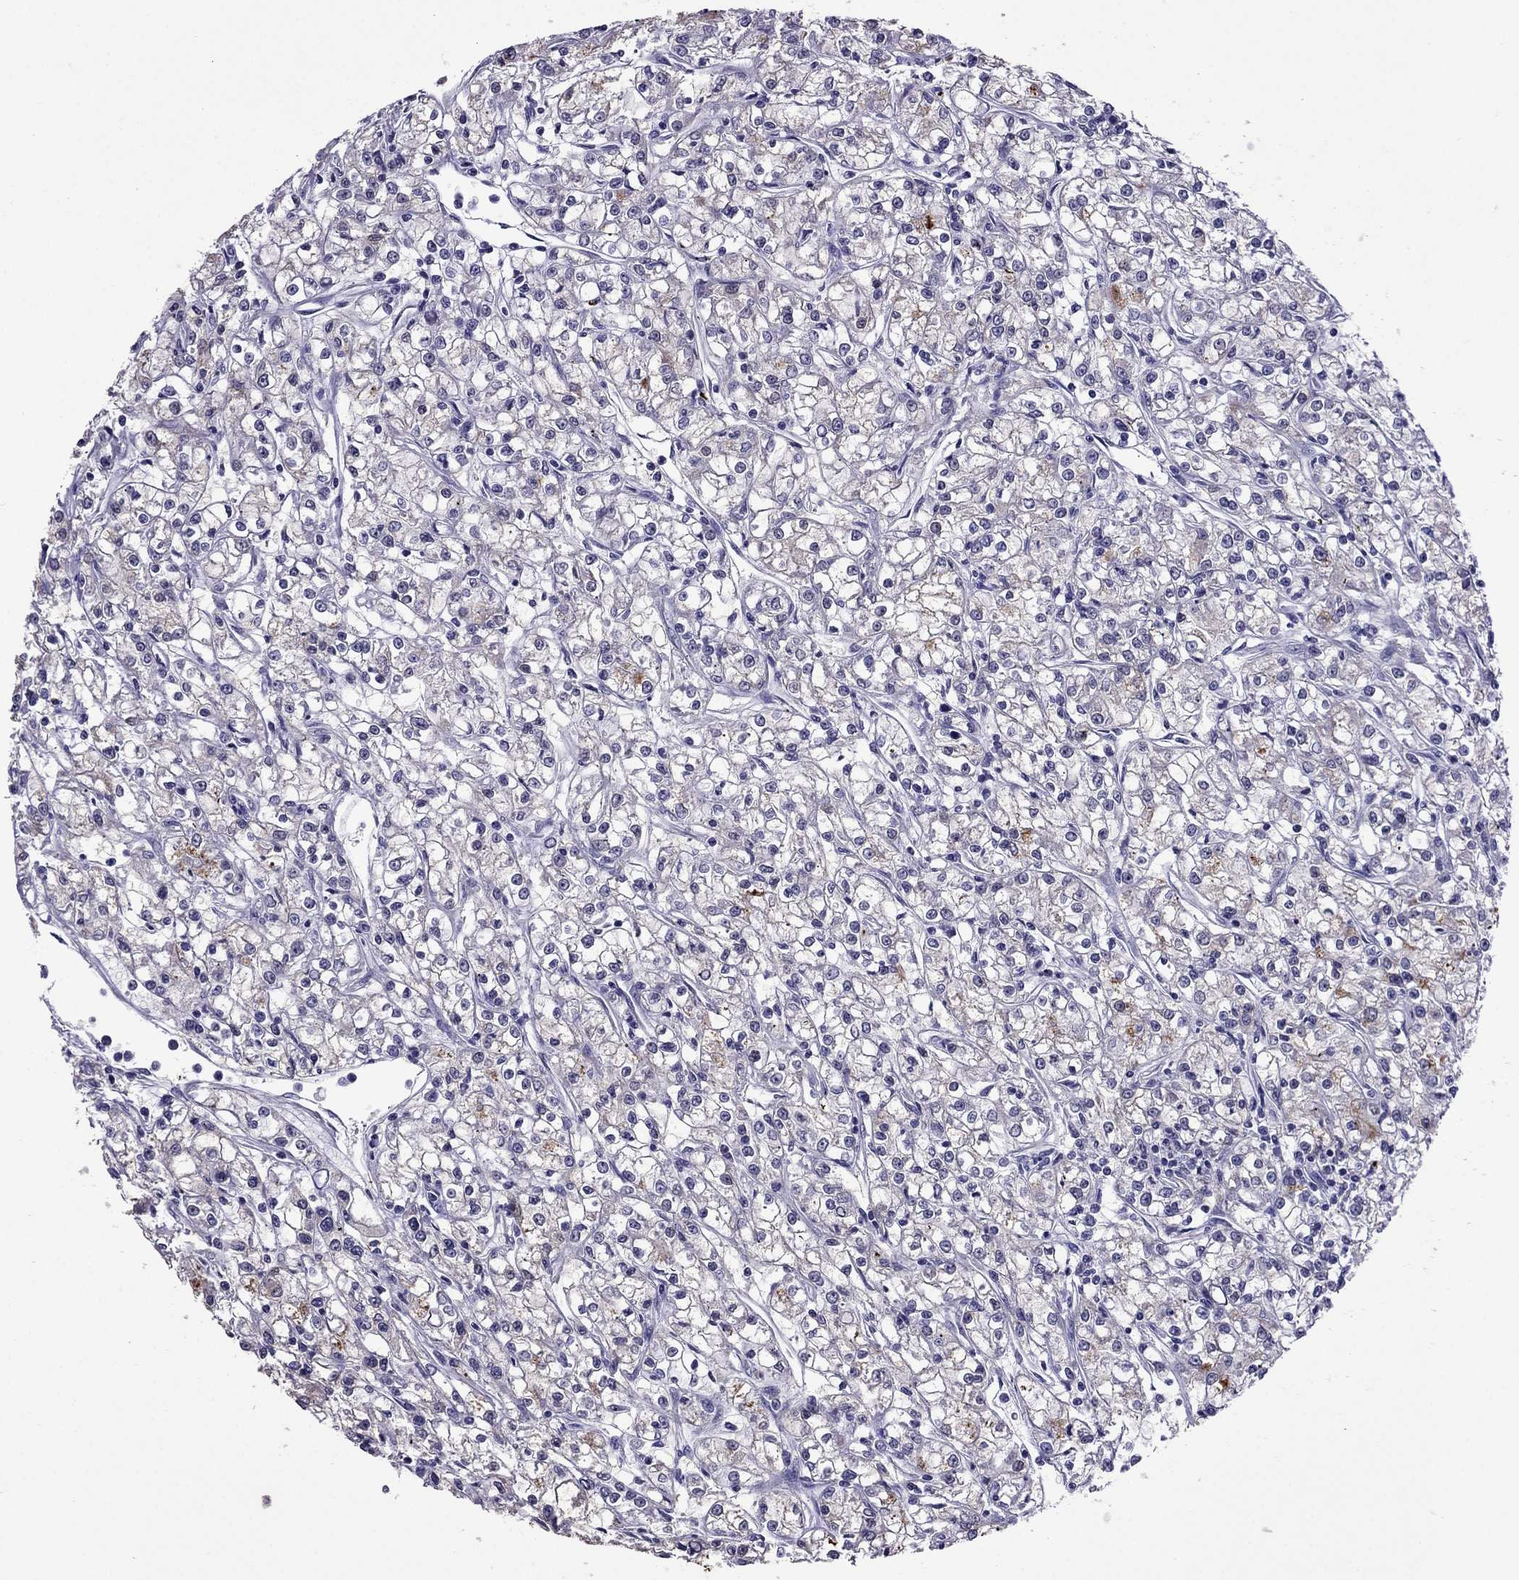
{"staining": {"intensity": "negative", "quantity": "none", "location": "none"}, "tissue": "renal cancer", "cell_type": "Tumor cells", "image_type": "cancer", "snomed": [{"axis": "morphology", "description": "Adenocarcinoma, NOS"}, {"axis": "topography", "description": "Kidney"}], "caption": "This is an IHC micrograph of adenocarcinoma (renal). There is no expression in tumor cells.", "gene": "OLFM4", "patient": {"sex": "female", "age": 59}}